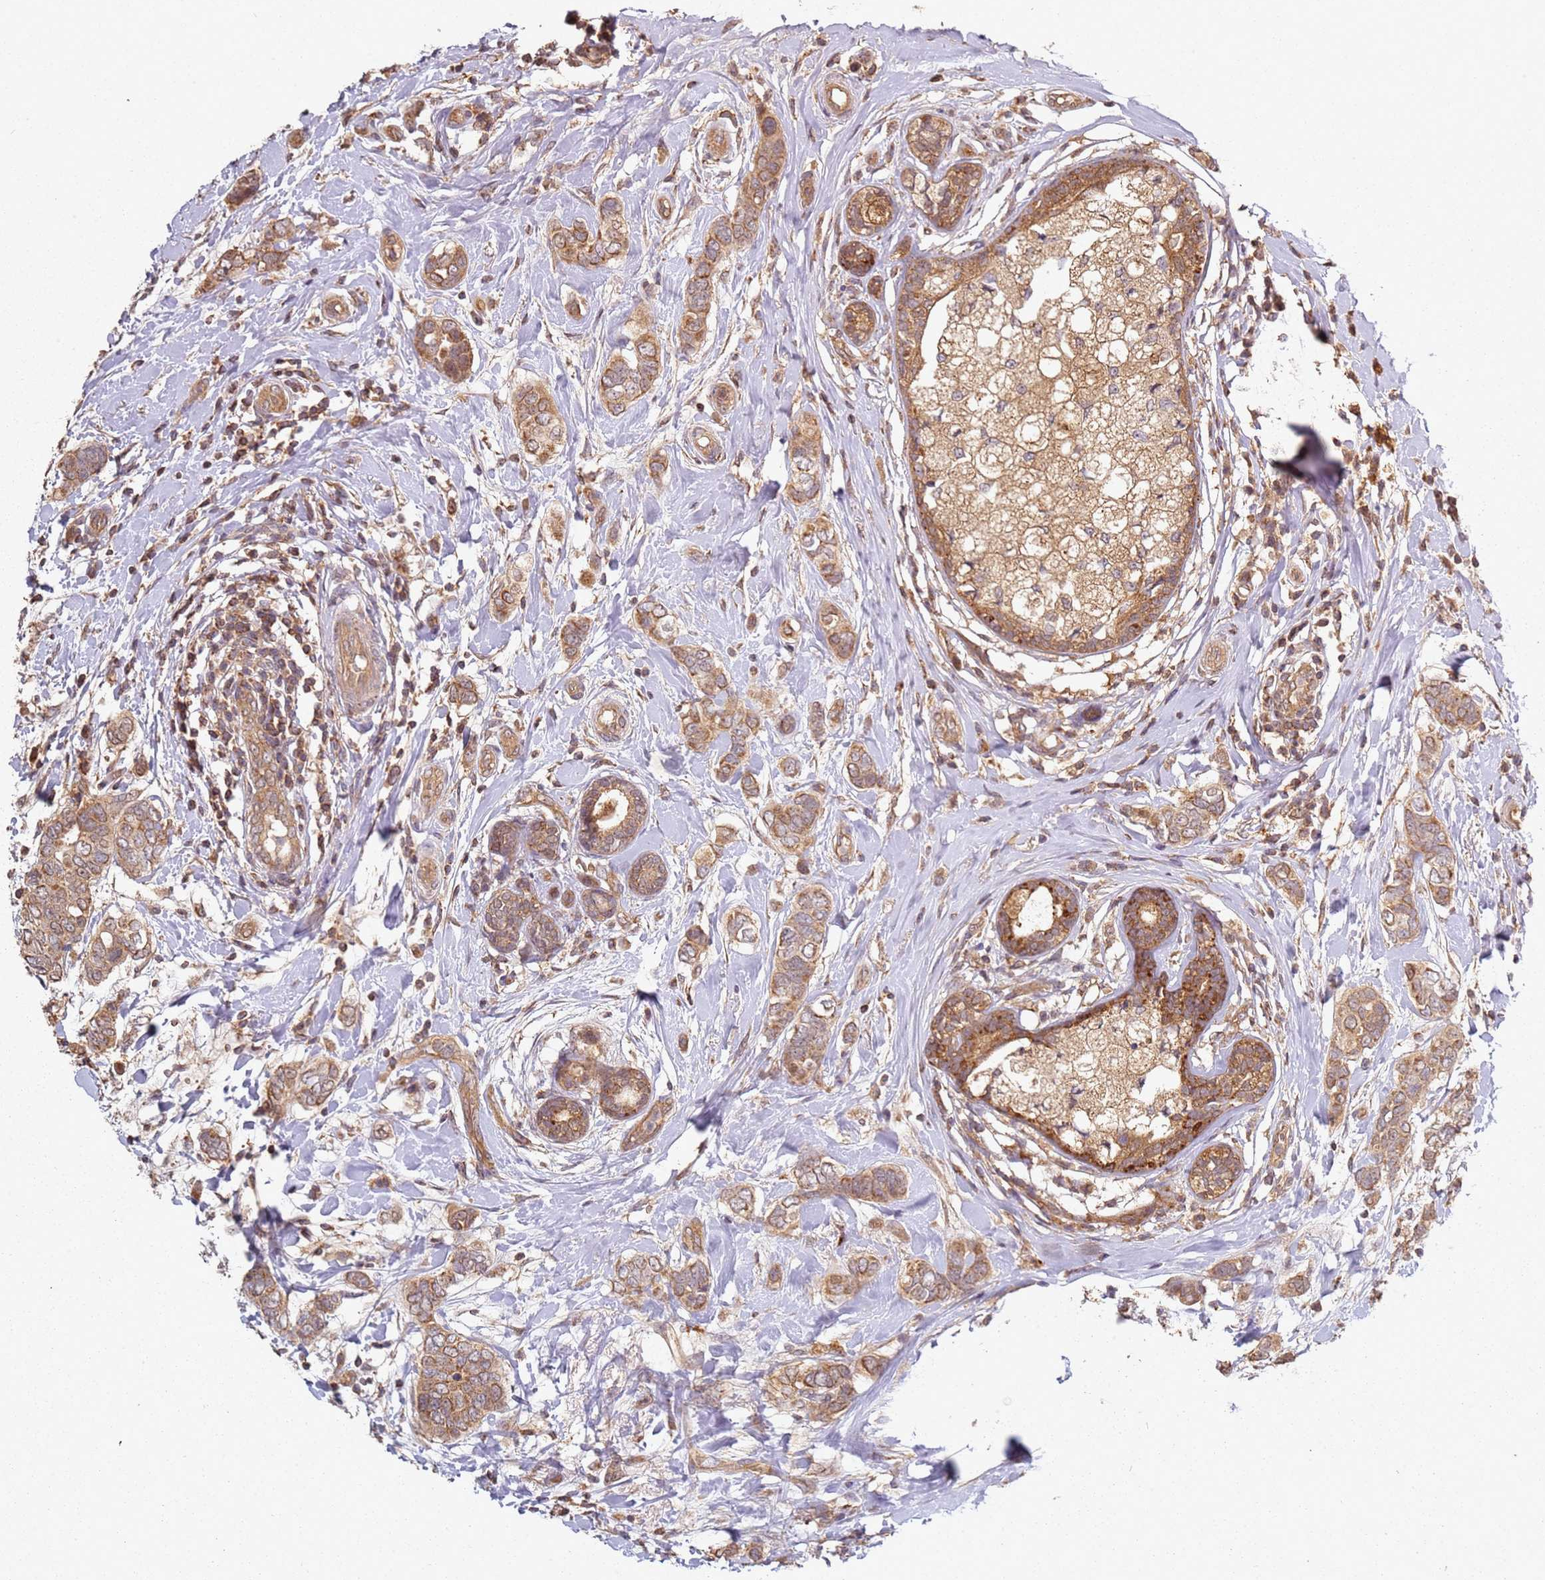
{"staining": {"intensity": "moderate", "quantity": ">75%", "location": "cytoplasmic/membranous"}, "tissue": "breast cancer", "cell_type": "Tumor cells", "image_type": "cancer", "snomed": [{"axis": "morphology", "description": "Lobular carcinoma"}, {"axis": "topography", "description": "Breast"}], "caption": "Tumor cells exhibit medium levels of moderate cytoplasmic/membranous staining in approximately >75% of cells in human breast cancer.", "gene": "SCGB2B2", "patient": {"sex": "female", "age": 51}}